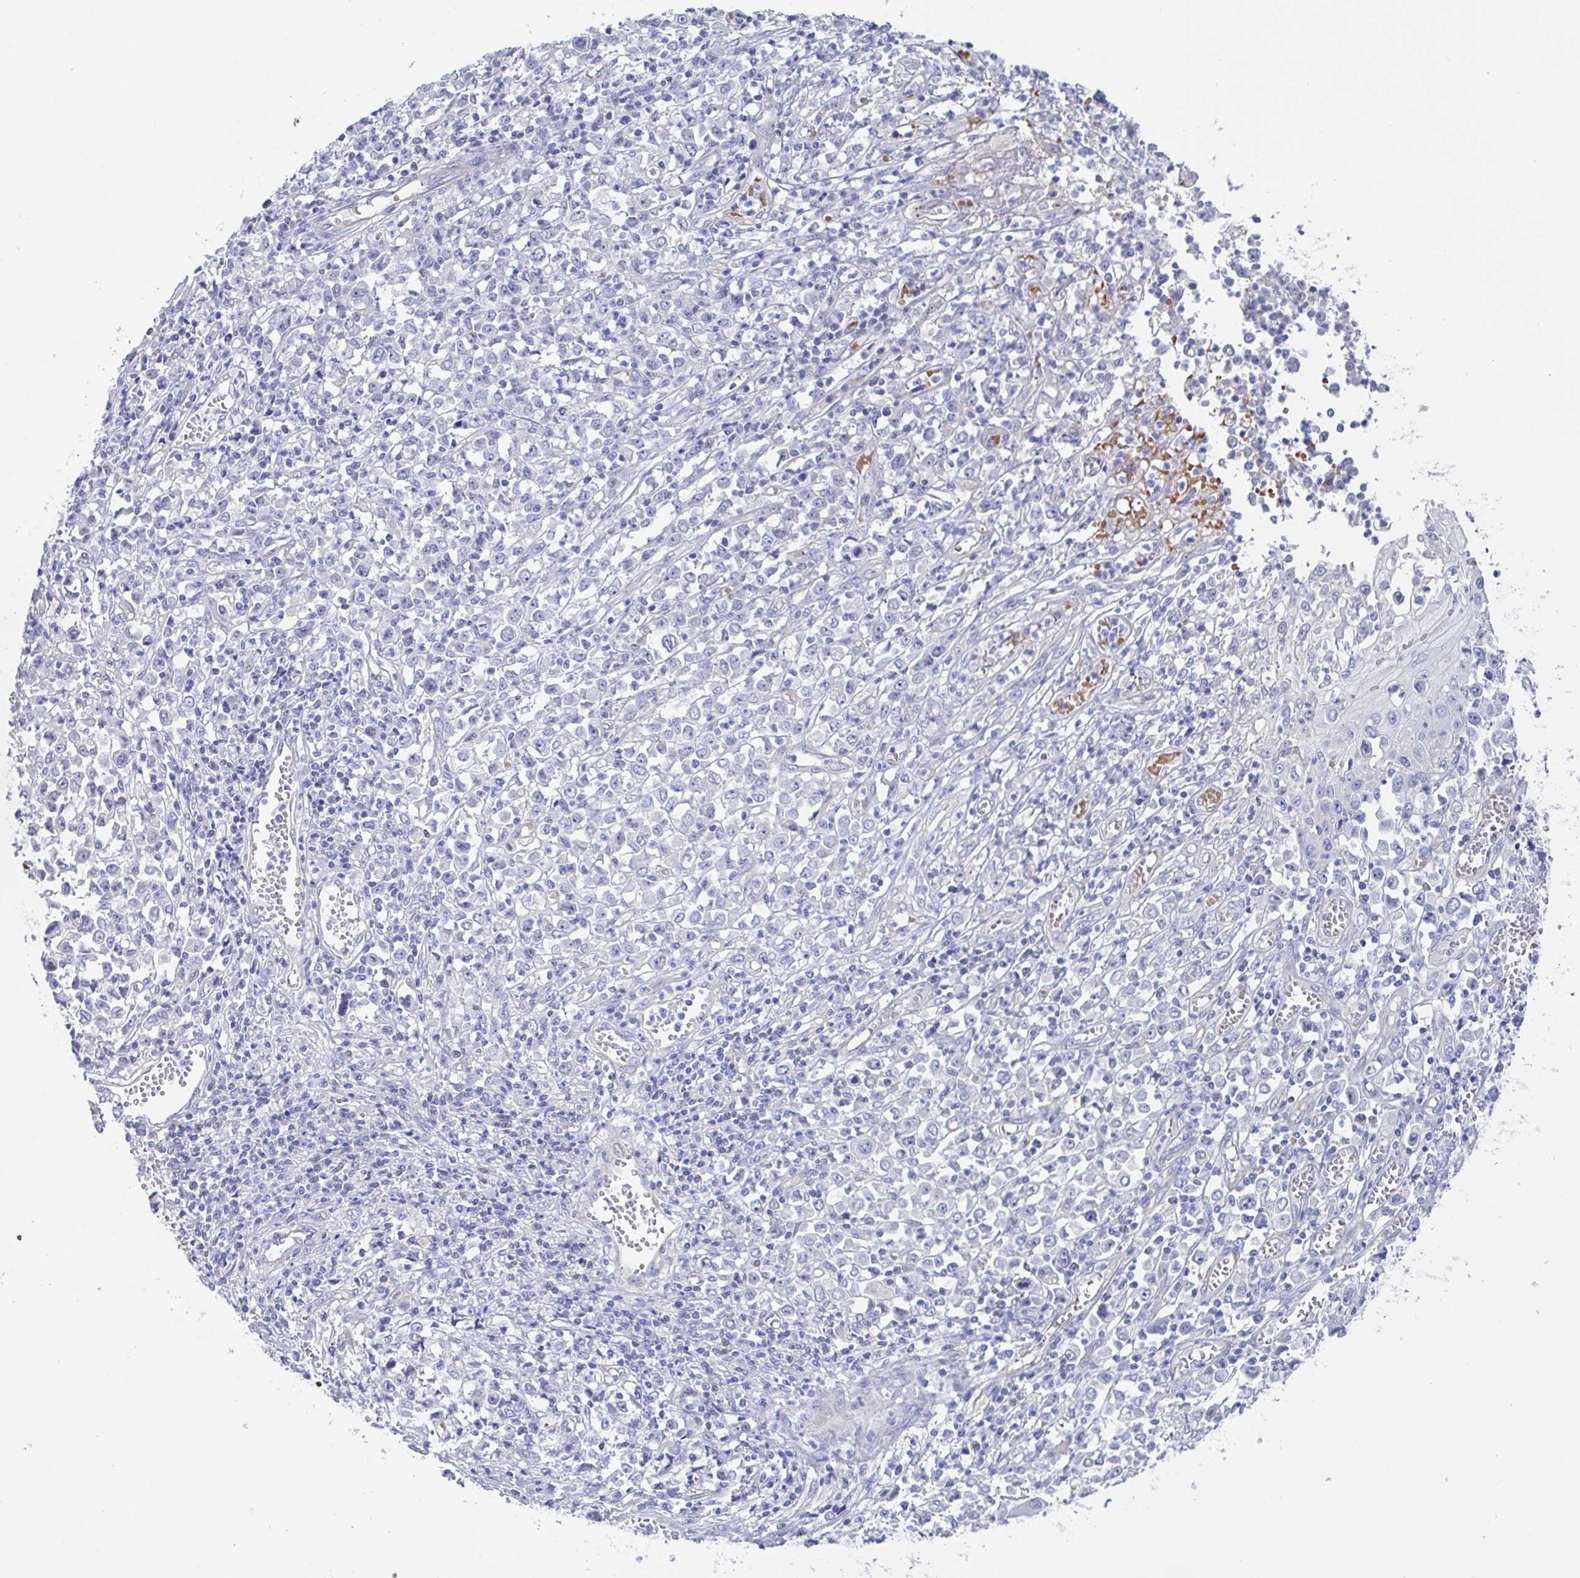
{"staining": {"intensity": "negative", "quantity": "none", "location": "none"}, "tissue": "stomach cancer", "cell_type": "Tumor cells", "image_type": "cancer", "snomed": [{"axis": "morphology", "description": "Adenocarcinoma, NOS"}, {"axis": "topography", "description": "Stomach, upper"}], "caption": "A high-resolution image shows immunohistochemistry (IHC) staining of adenocarcinoma (stomach), which displays no significant staining in tumor cells. (DAB immunohistochemistry with hematoxylin counter stain).", "gene": "TEX12", "patient": {"sex": "male", "age": 70}}